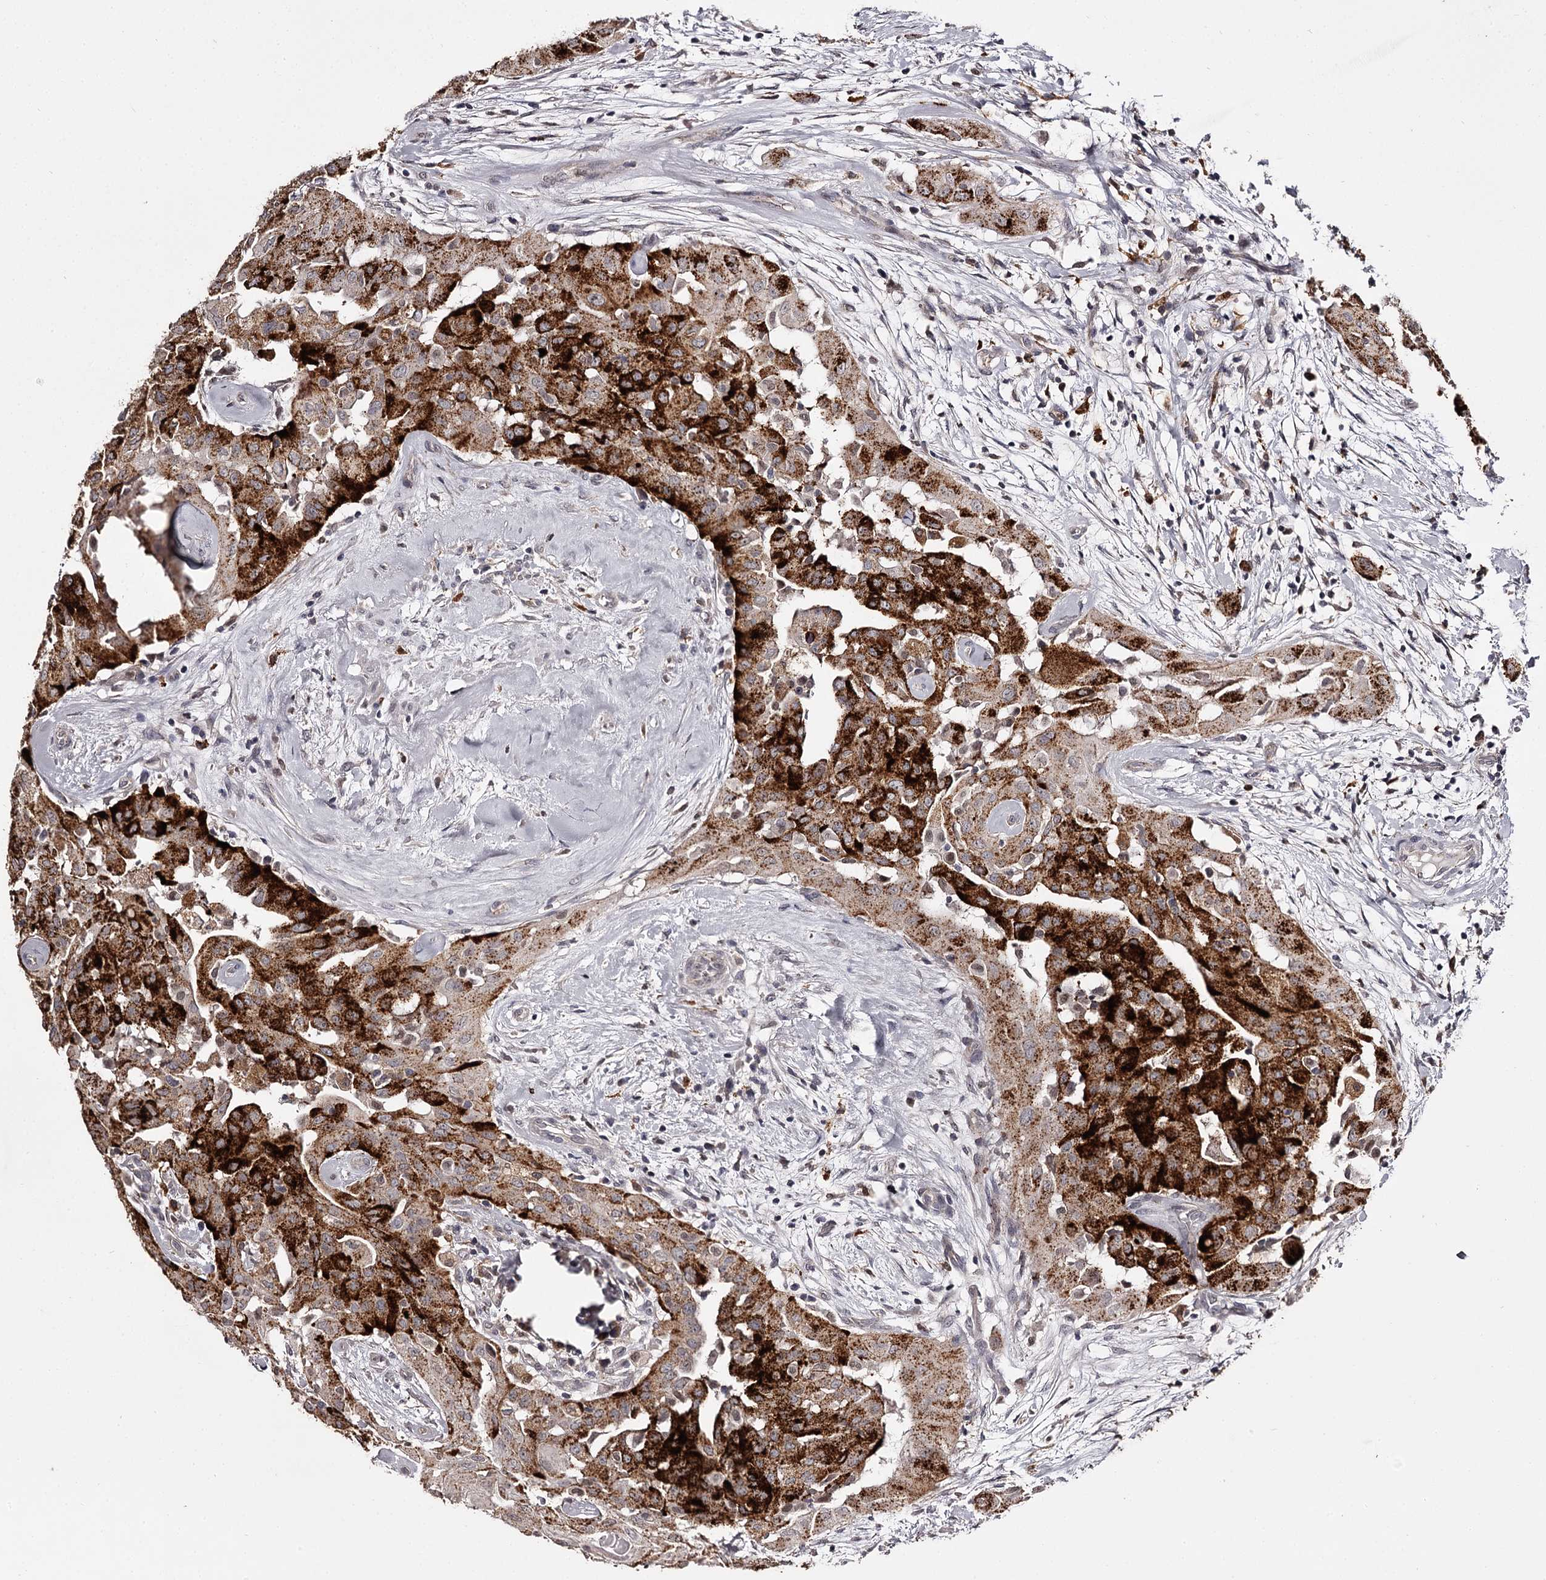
{"staining": {"intensity": "strong", "quantity": "25%-75%", "location": "cytoplasmic/membranous"}, "tissue": "thyroid cancer", "cell_type": "Tumor cells", "image_type": "cancer", "snomed": [{"axis": "morphology", "description": "Papillary adenocarcinoma, NOS"}, {"axis": "topography", "description": "Thyroid gland"}], "caption": "The immunohistochemical stain labels strong cytoplasmic/membranous positivity in tumor cells of thyroid papillary adenocarcinoma tissue. The staining is performed using DAB brown chromogen to label protein expression. The nuclei are counter-stained blue using hematoxylin.", "gene": "SLC32A1", "patient": {"sex": "female", "age": 59}}